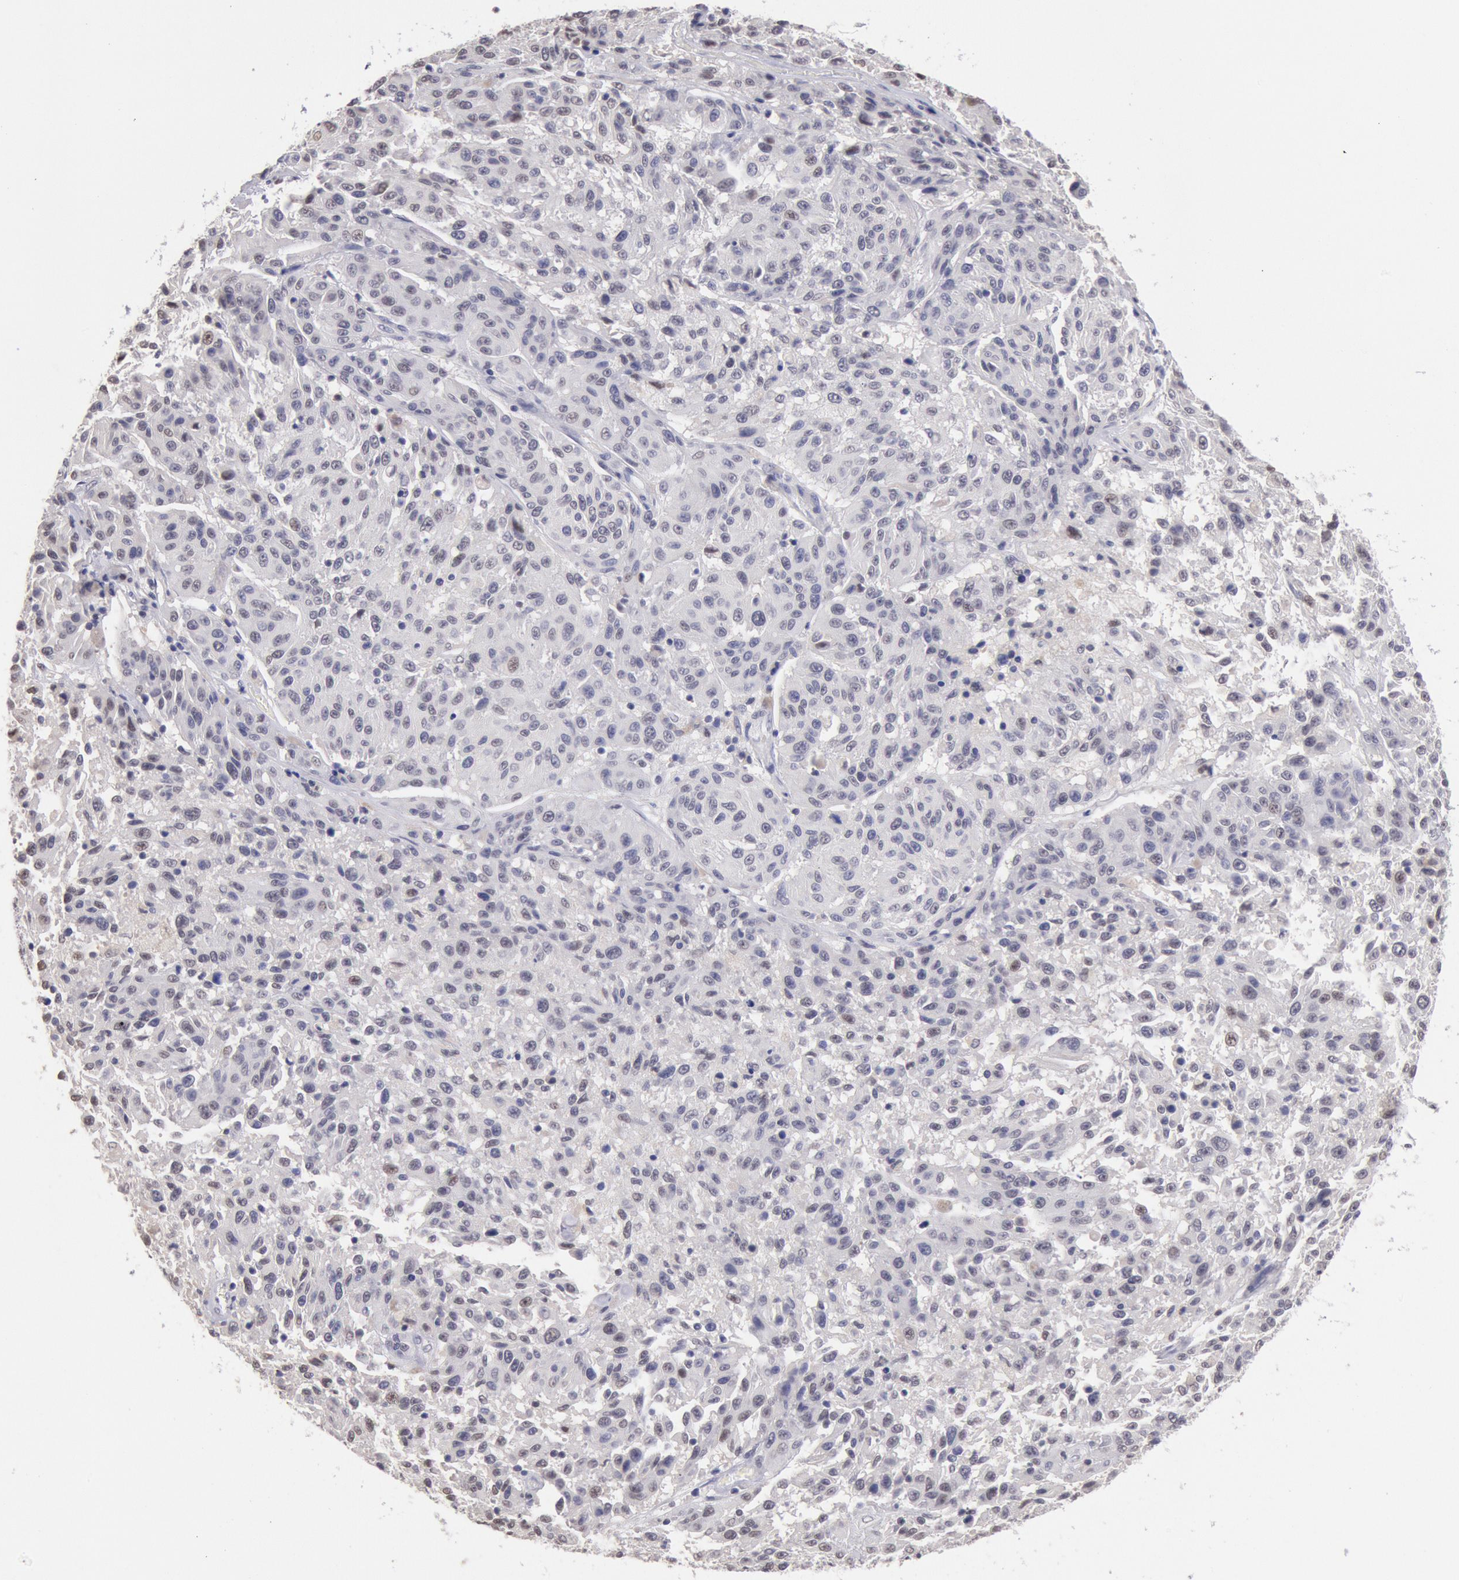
{"staining": {"intensity": "weak", "quantity": "25%-75%", "location": "cytoplasmic/membranous,nuclear"}, "tissue": "melanoma", "cell_type": "Tumor cells", "image_type": "cancer", "snomed": [{"axis": "morphology", "description": "Malignant melanoma, NOS"}, {"axis": "topography", "description": "Skin"}], "caption": "Immunohistochemistry (IHC) micrograph of human melanoma stained for a protein (brown), which exhibits low levels of weak cytoplasmic/membranous and nuclear staining in approximately 25%-75% of tumor cells.", "gene": "MYH7", "patient": {"sex": "female", "age": 77}}